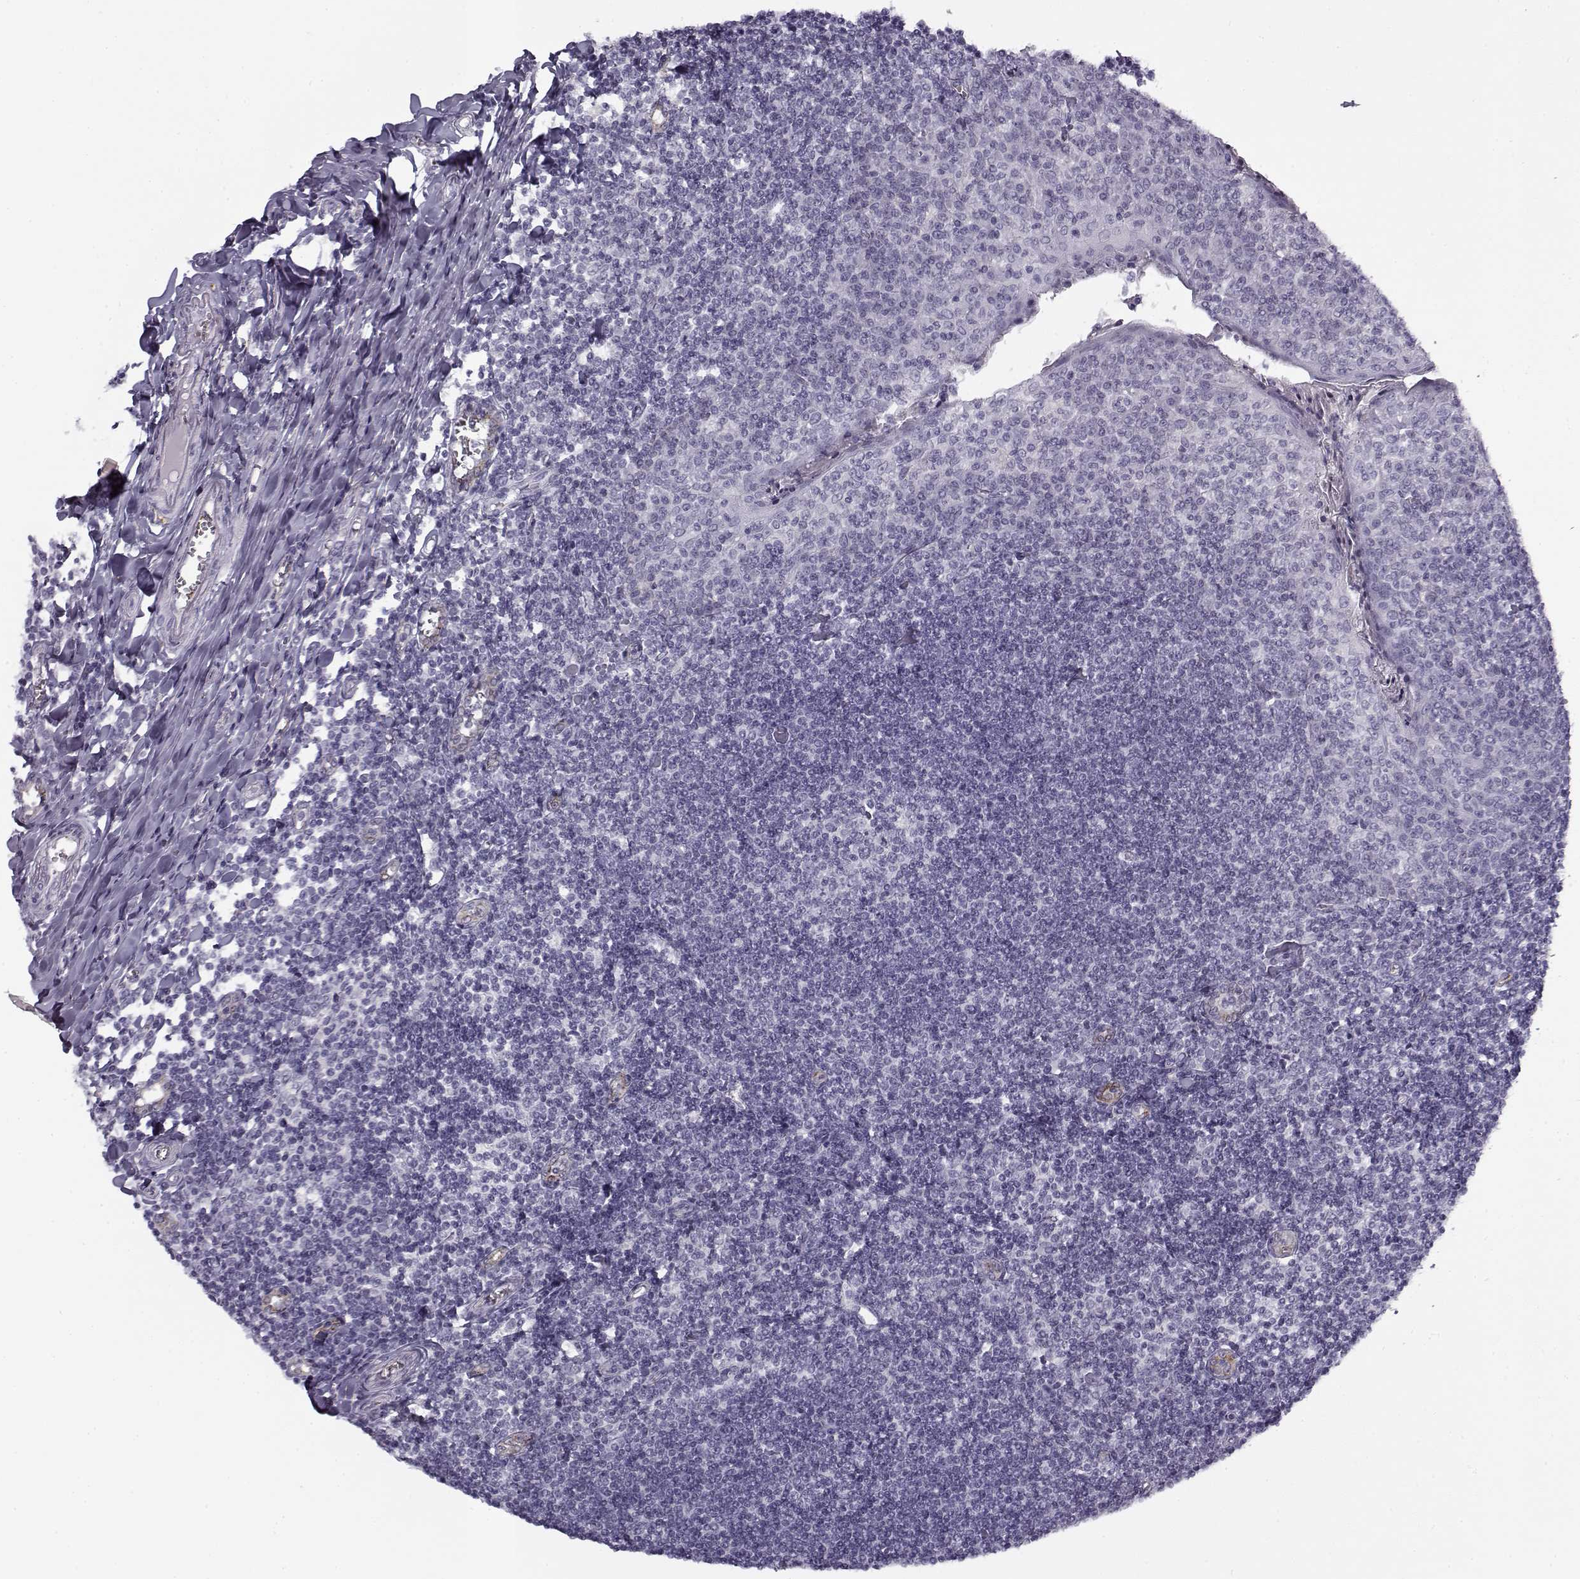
{"staining": {"intensity": "negative", "quantity": "none", "location": "none"}, "tissue": "tonsil", "cell_type": "Germinal center cells", "image_type": "normal", "snomed": [{"axis": "morphology", "description": "Normal tissue, NOS"}, {"axis": "topography", "description": "Tonsil"}], "caption": "Immunohistochemical staining of unremarkable tonsil reveals no significant expression in germinal center cells.", "gene": "SNCA", "patient": {"sex": "female", "age": 12}}